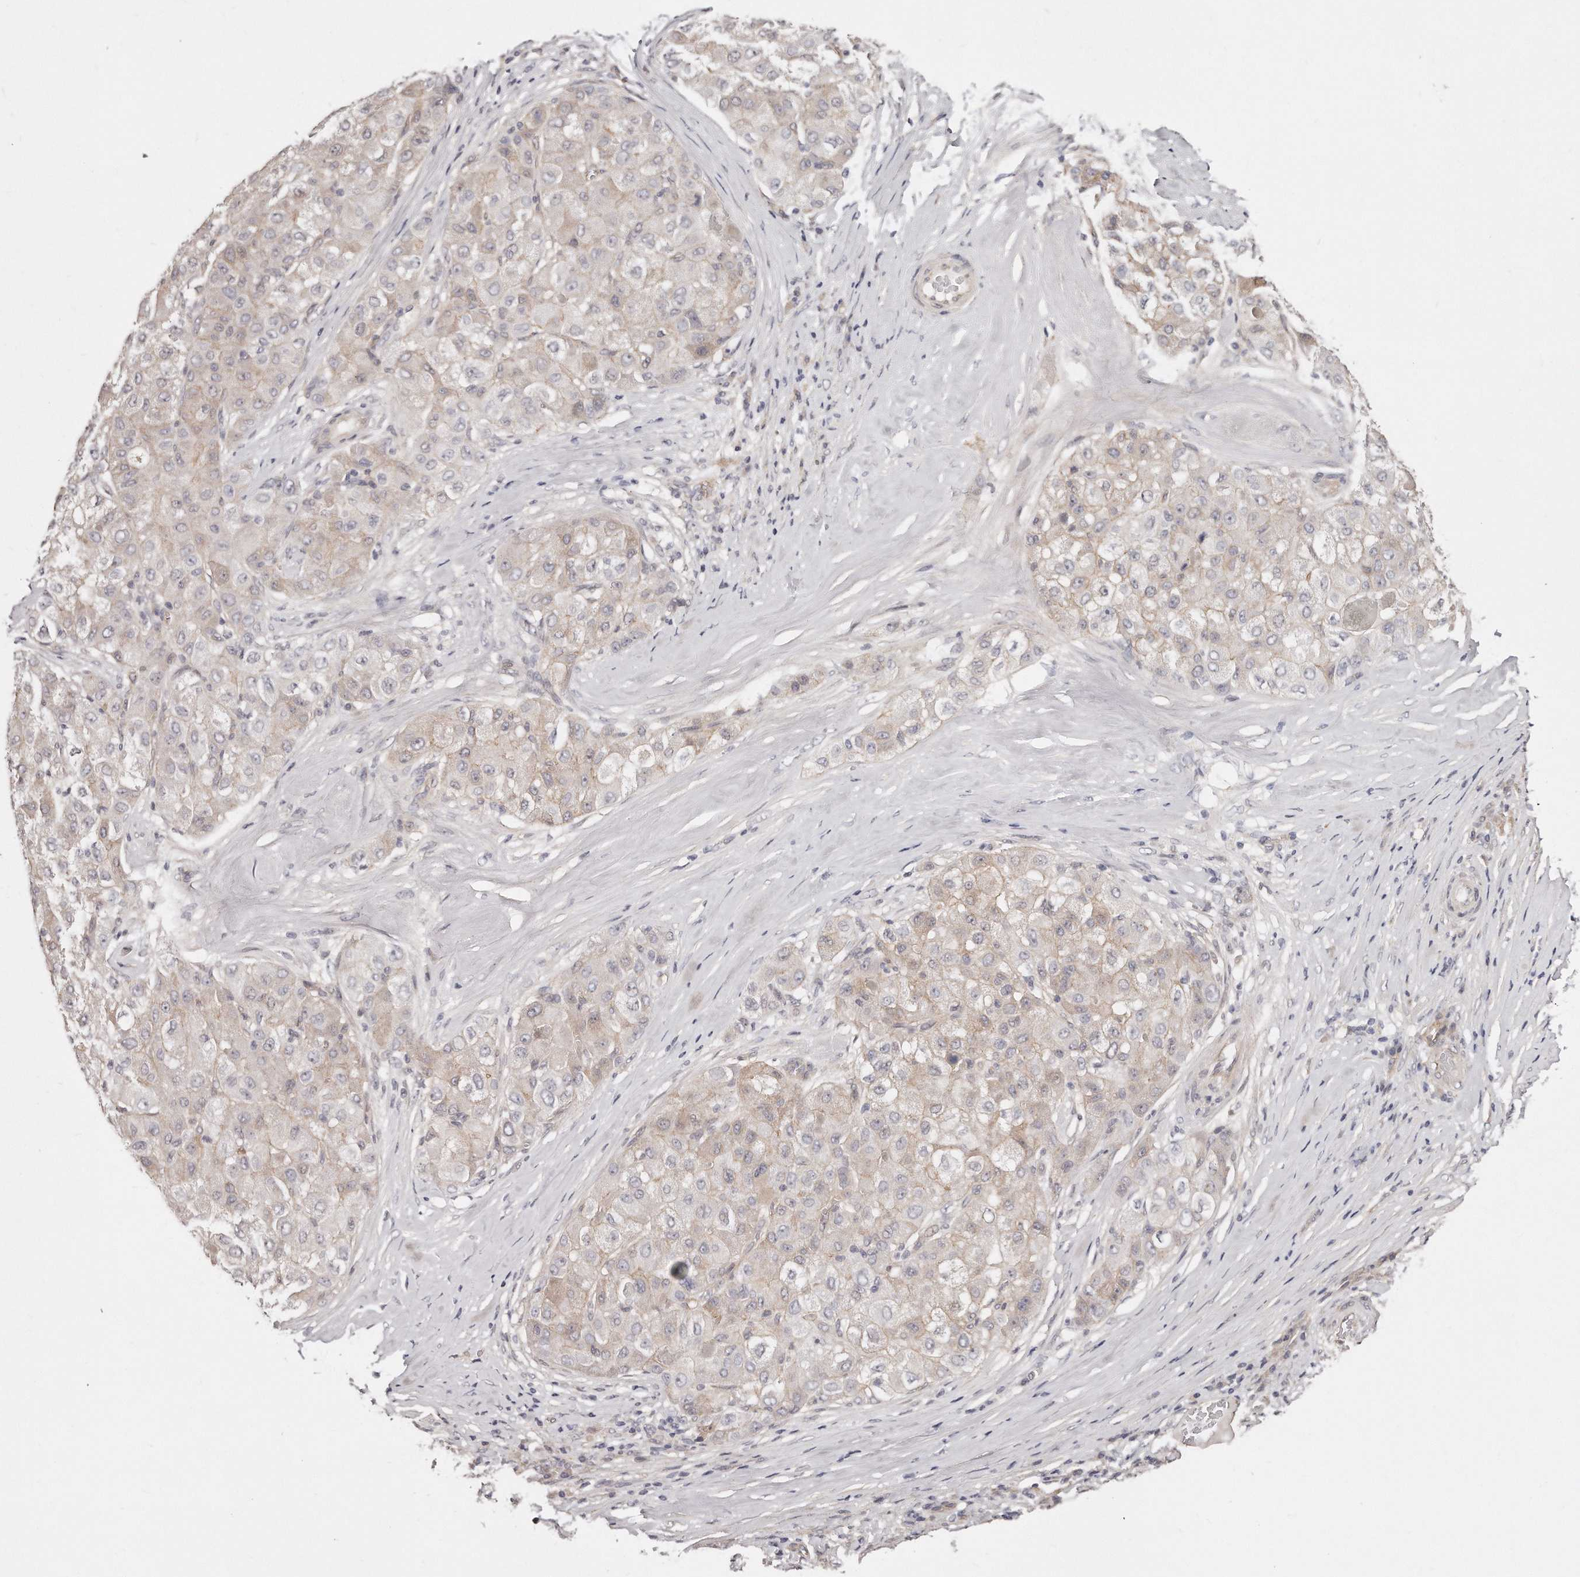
{"staining": {"intensity": "weak", "quantity": "25%-75%", "location": "cytoplasmic/membranous"}, "tissue": "liver cancer", "cell_type": "Tumor cells", "image_type": "cancer", "snomed": [{"axis": "morphology", "description": "Carcinoma, Hepatocellular, NOS"}, {"axis": "topography", "description": "Liver"}], "caption": "The photomicrograph exhibits immunohistochemical staining of hepatocellular carcinoma (liver). There is weak cytoplasmic/membranous expression is appreciated in about 25%-75% of tumor cells.", "gene": "CASZ1", "patient": {"sex": "male", "age": 80}}